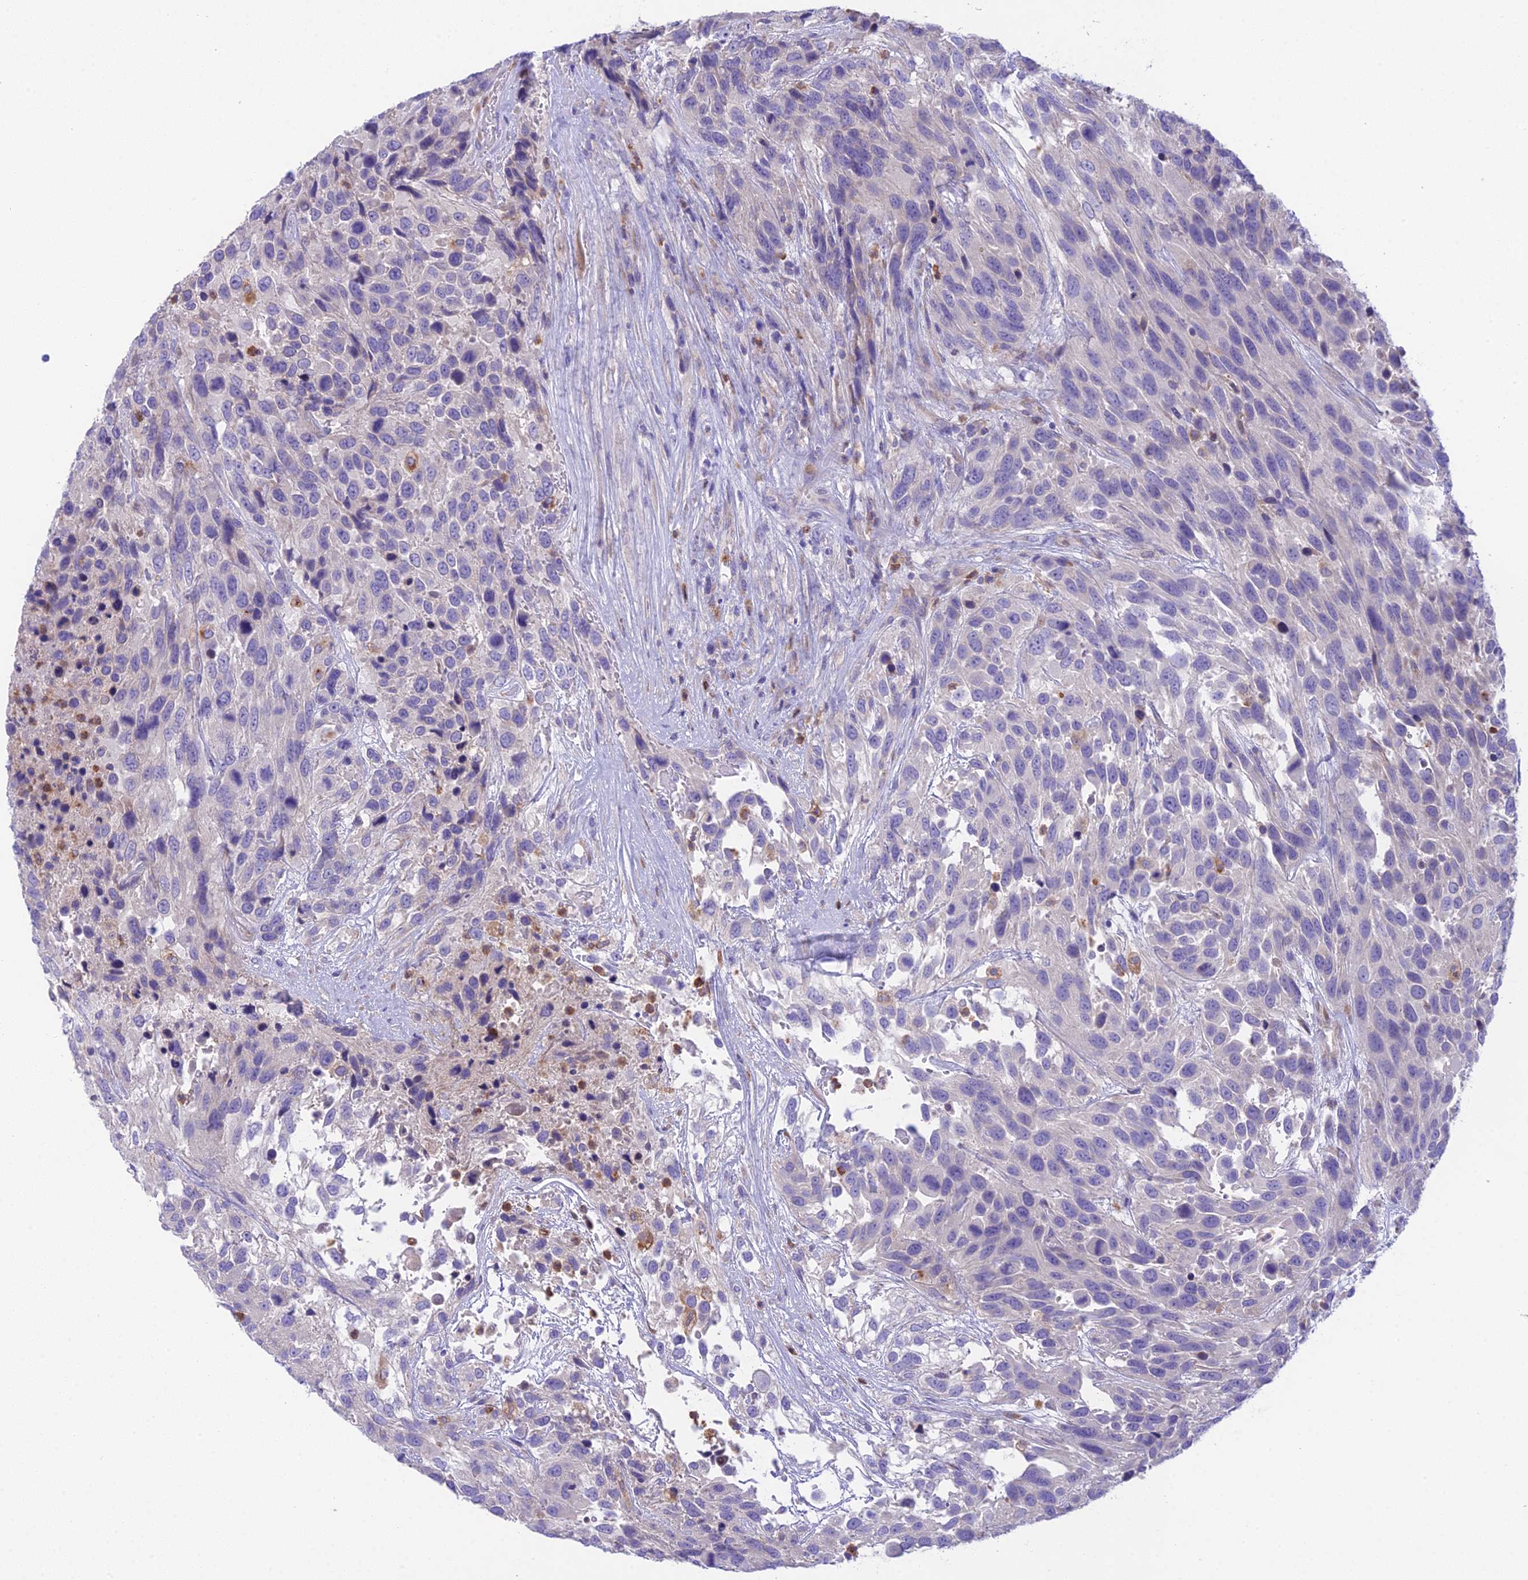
{"staining": {"intensity": "negative", "quantity": "none", "location": "none"}, "tissue": "urothelial cancer", "cell_type": "Tumor cells", "image_type": "cancer", "snomed": [{"axis": "morphology", "description": "Urothelial carcinoma, High grade"}, {"axis": "topography", "description": "Urinary bladder"}], "caption": "This is a photomicrograph of immunohistochemistry staining of high-grade urothelial carcinoma, which shows no staining in tumor cells.", "gene": "KIAA0408", "patient": {"sex": "female", "age": 70}}